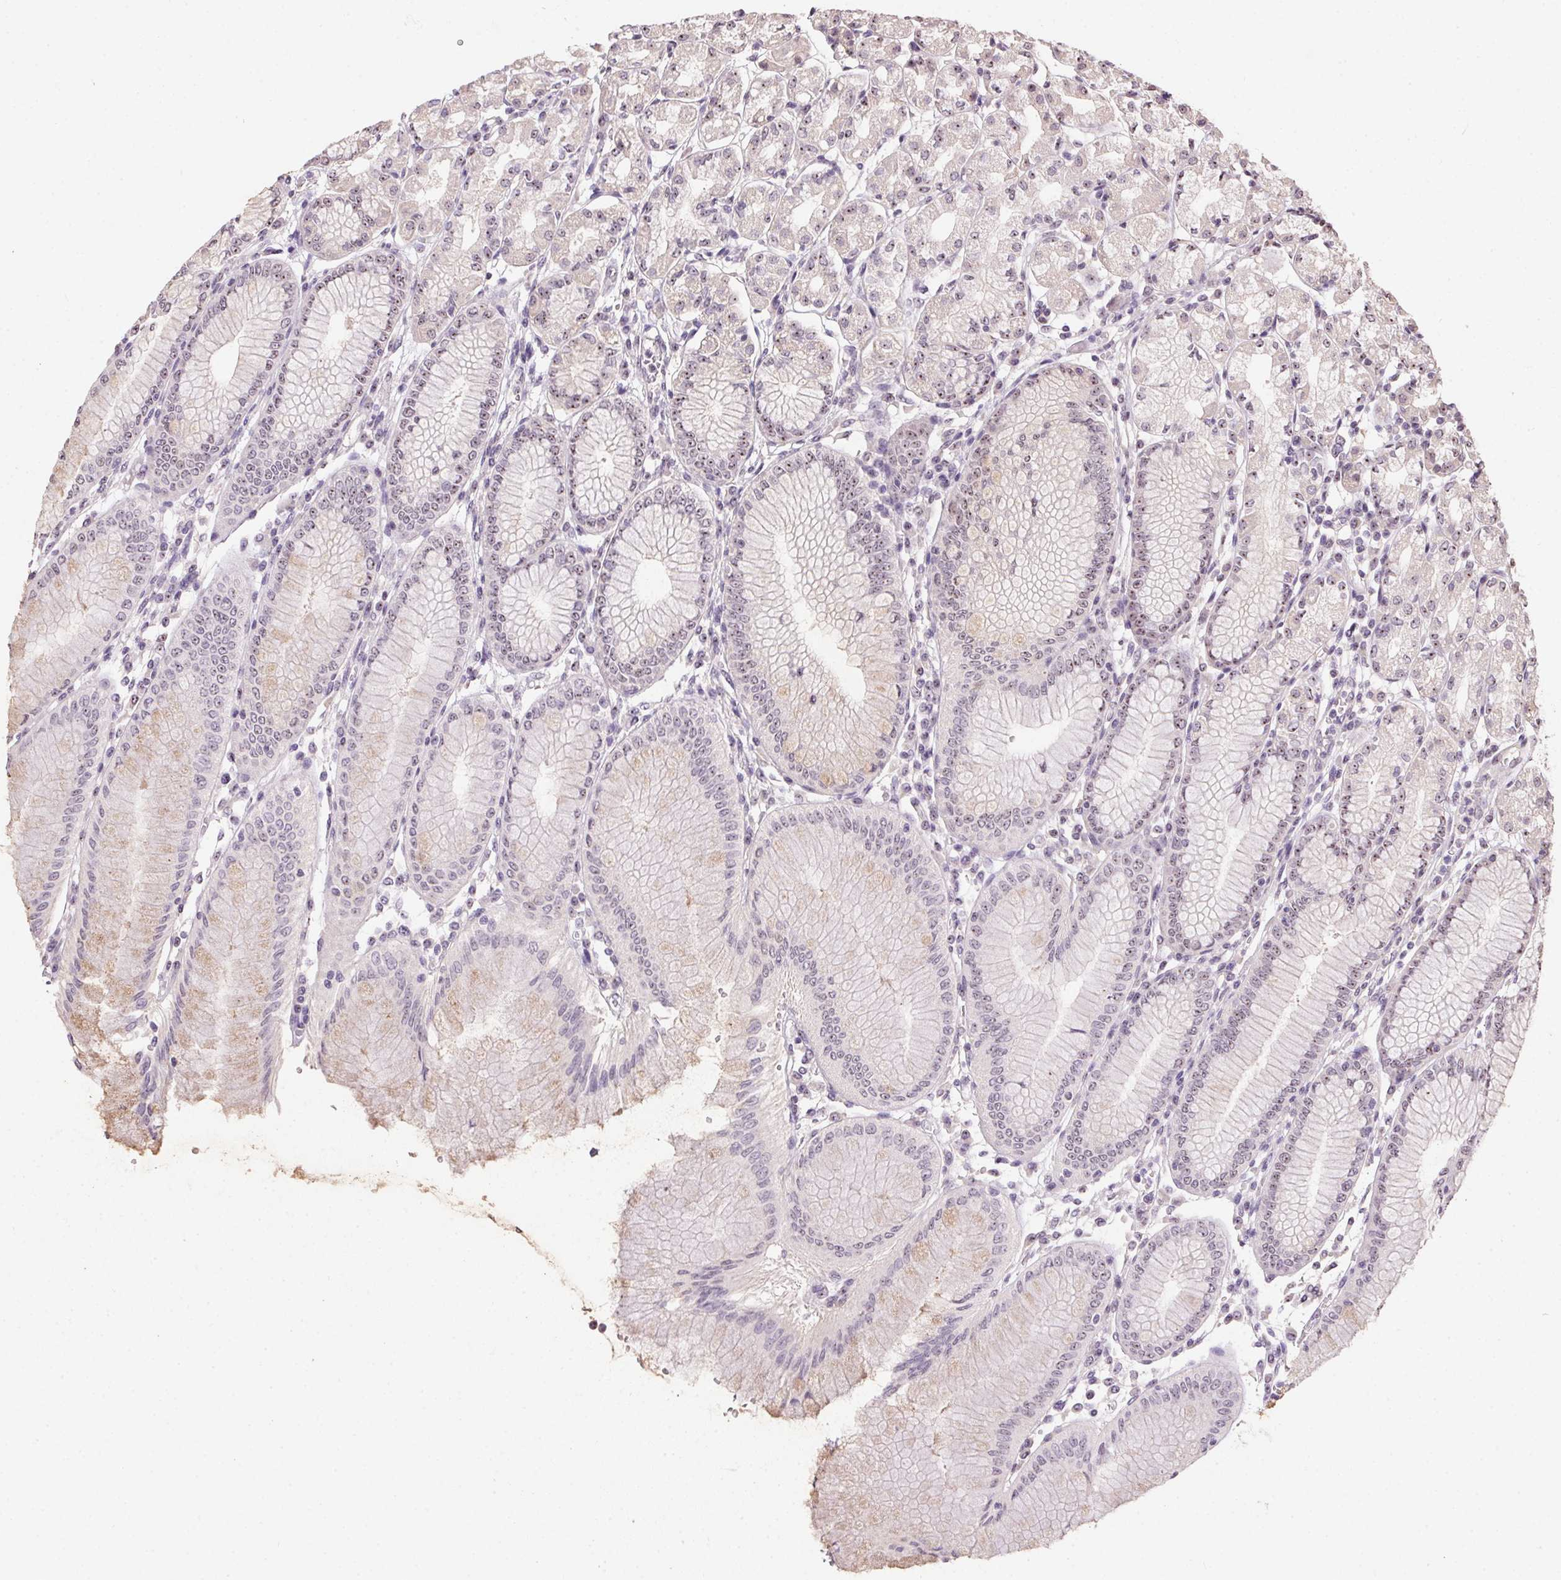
{"staining": {"intensity": "weak", "quantity": "25%-75%", "location": "nuclear"}, "tissue": "stomach", "cell_type": "Glandular cells", "image_type": "normal", "snomed": [{"axis": "morphology", "description": "Normal tissue, NOS"}, {"axis": "topography", "description": "Skeletal muscle"}, {"axis": "topography", "description": "Stomach"}], "caption": "Immunohistochemistry micrograph of unremarkable stomach stained for a protein (brown), which shows low levels of weak nuclear expression in approximately 25%-75% of glandular cells.", "gene": "BATF2", "patient": {"sex": "female", "age": 57}}